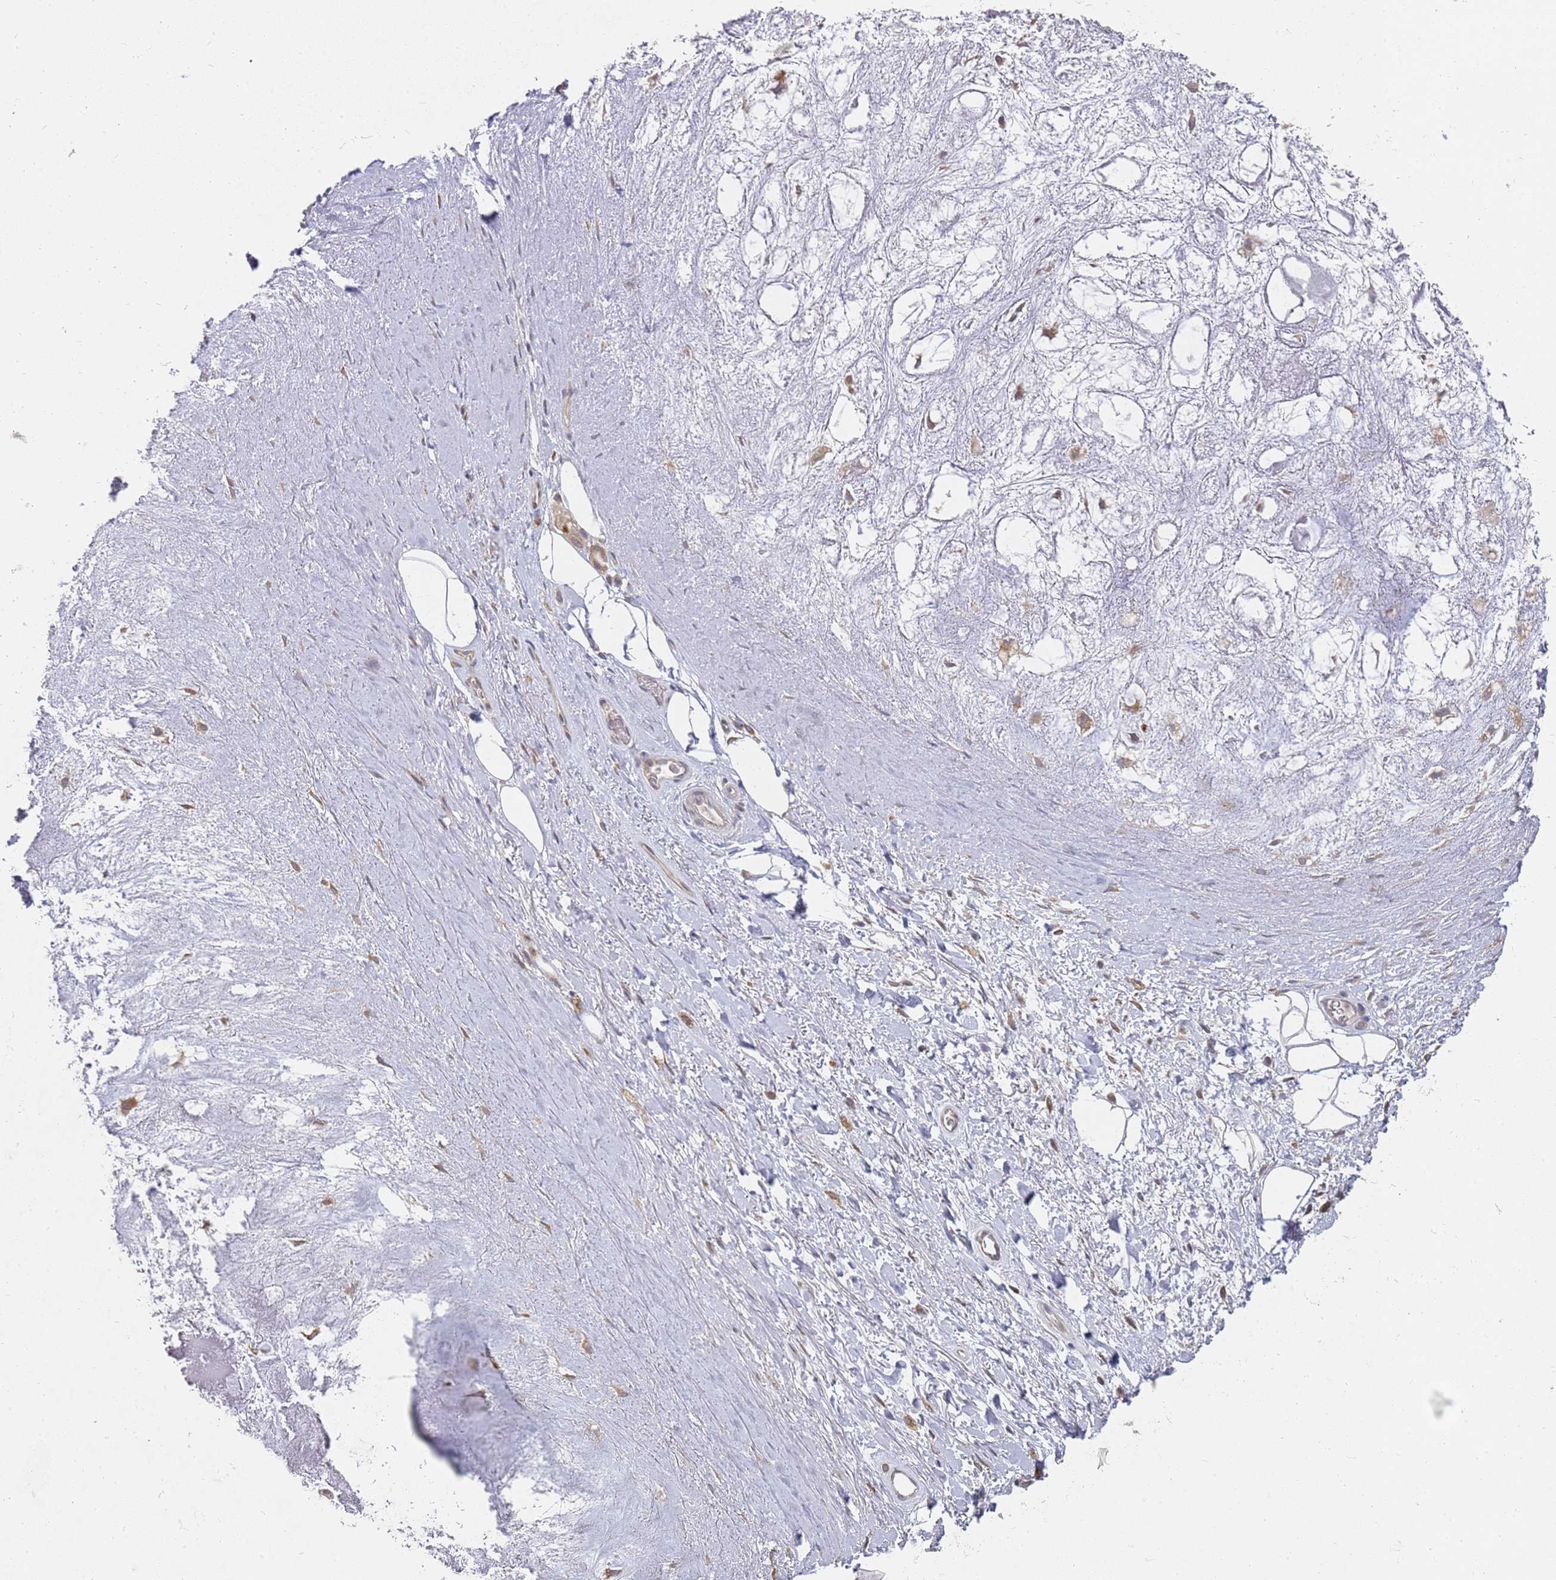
{"staining": {"intensity": "negative", "quantity": "none", "location": "none"}, "tissue": "adipose tissue", "cell_type": "Adipocytes", "image_type": "normal", "snomed": [{"axis": "morphology", "description": "Normal tissue, NOS"}, {"axis": "topography", "description": "Cartilage tissue"}], "caption": "Immunohistochemical staining of unremarkable adipose tissue demonstrates no significant expression in adipocytes.", "gene": "VRK2", "patient": {"sex": "male", "age": 81}}